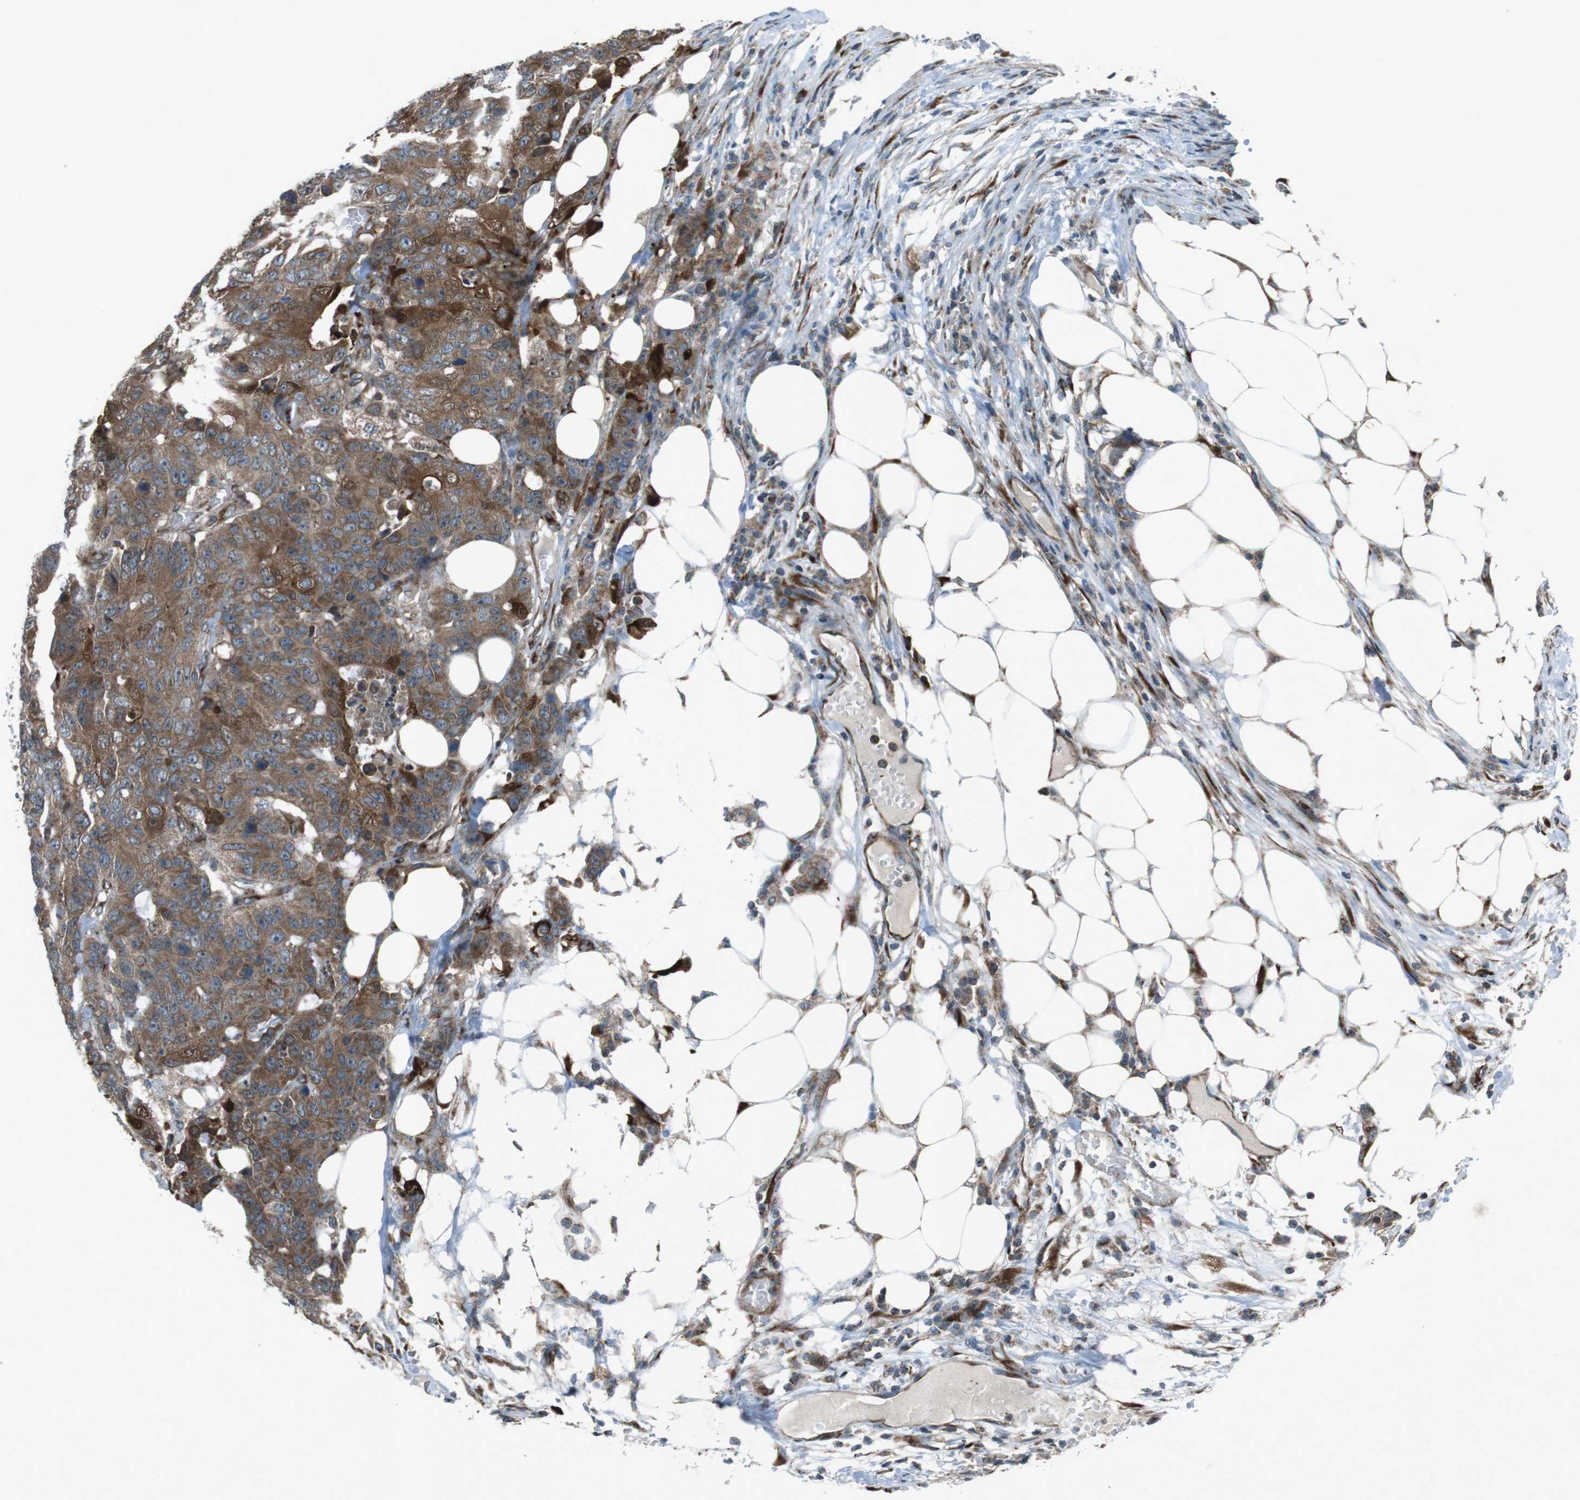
{"staining": {"intensity": "strong", "quantity": "<25%", "location": "cytoplasmic/membranous,nuclear"}, "tissue": "colorectal cancer", "cell_type": "Tumor cells", "image_type": "cancer", "snomed": [{"axis": "morphology", "description": "Adenocarcinoma, NOS"}, {"axis": "topography", "description": "Colon"}], "caption": "Human colorectal cancer (adenocarcinoma) stained for a protein (brown) exhibits strong cytoplasmic/membranous and nuclear positive staining in approximately <25% of tumor cells.", "gene": "SLC41A1", "patient": {"sex": "female", "age": 86}}